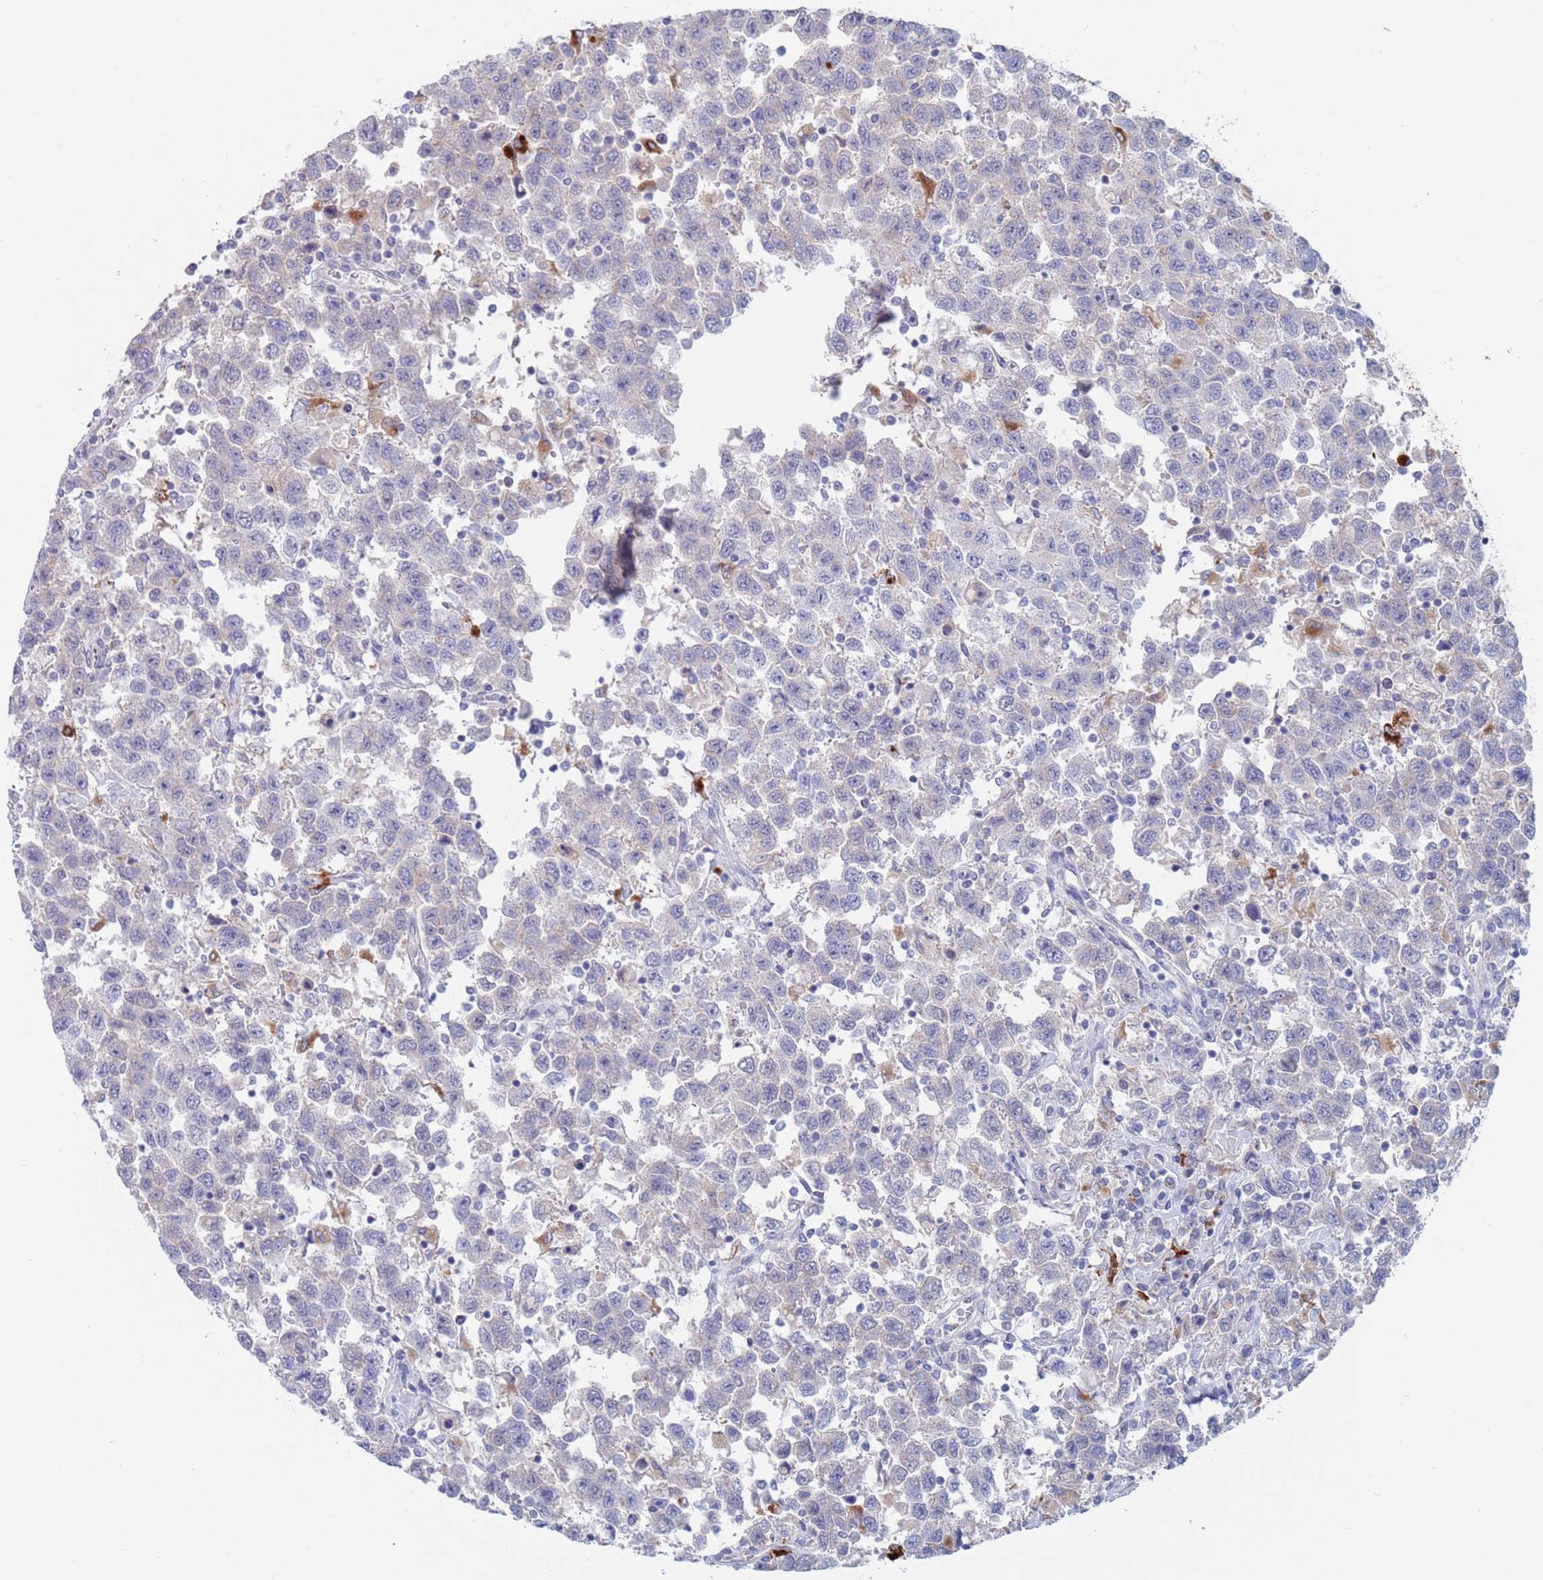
{"staining": {"intensity": "negative", "quantity": "none", "location": "none"}, "tissue": "testis cancer", "cell_type": "Tumor cells", "image_type": "cancer", "snomed": [{"axis": "morphology", "description": "Seminoma, NOS"}, {"axis": "topography", "description": "Testis"}], "caption": "High power microscopy photomicrograph of an IHC photomicrograph of testis seminoma, revealing no significant expression in tumor cells.", "gene": "FUCA1", "patient": {"sex": "male", "age": 41}}